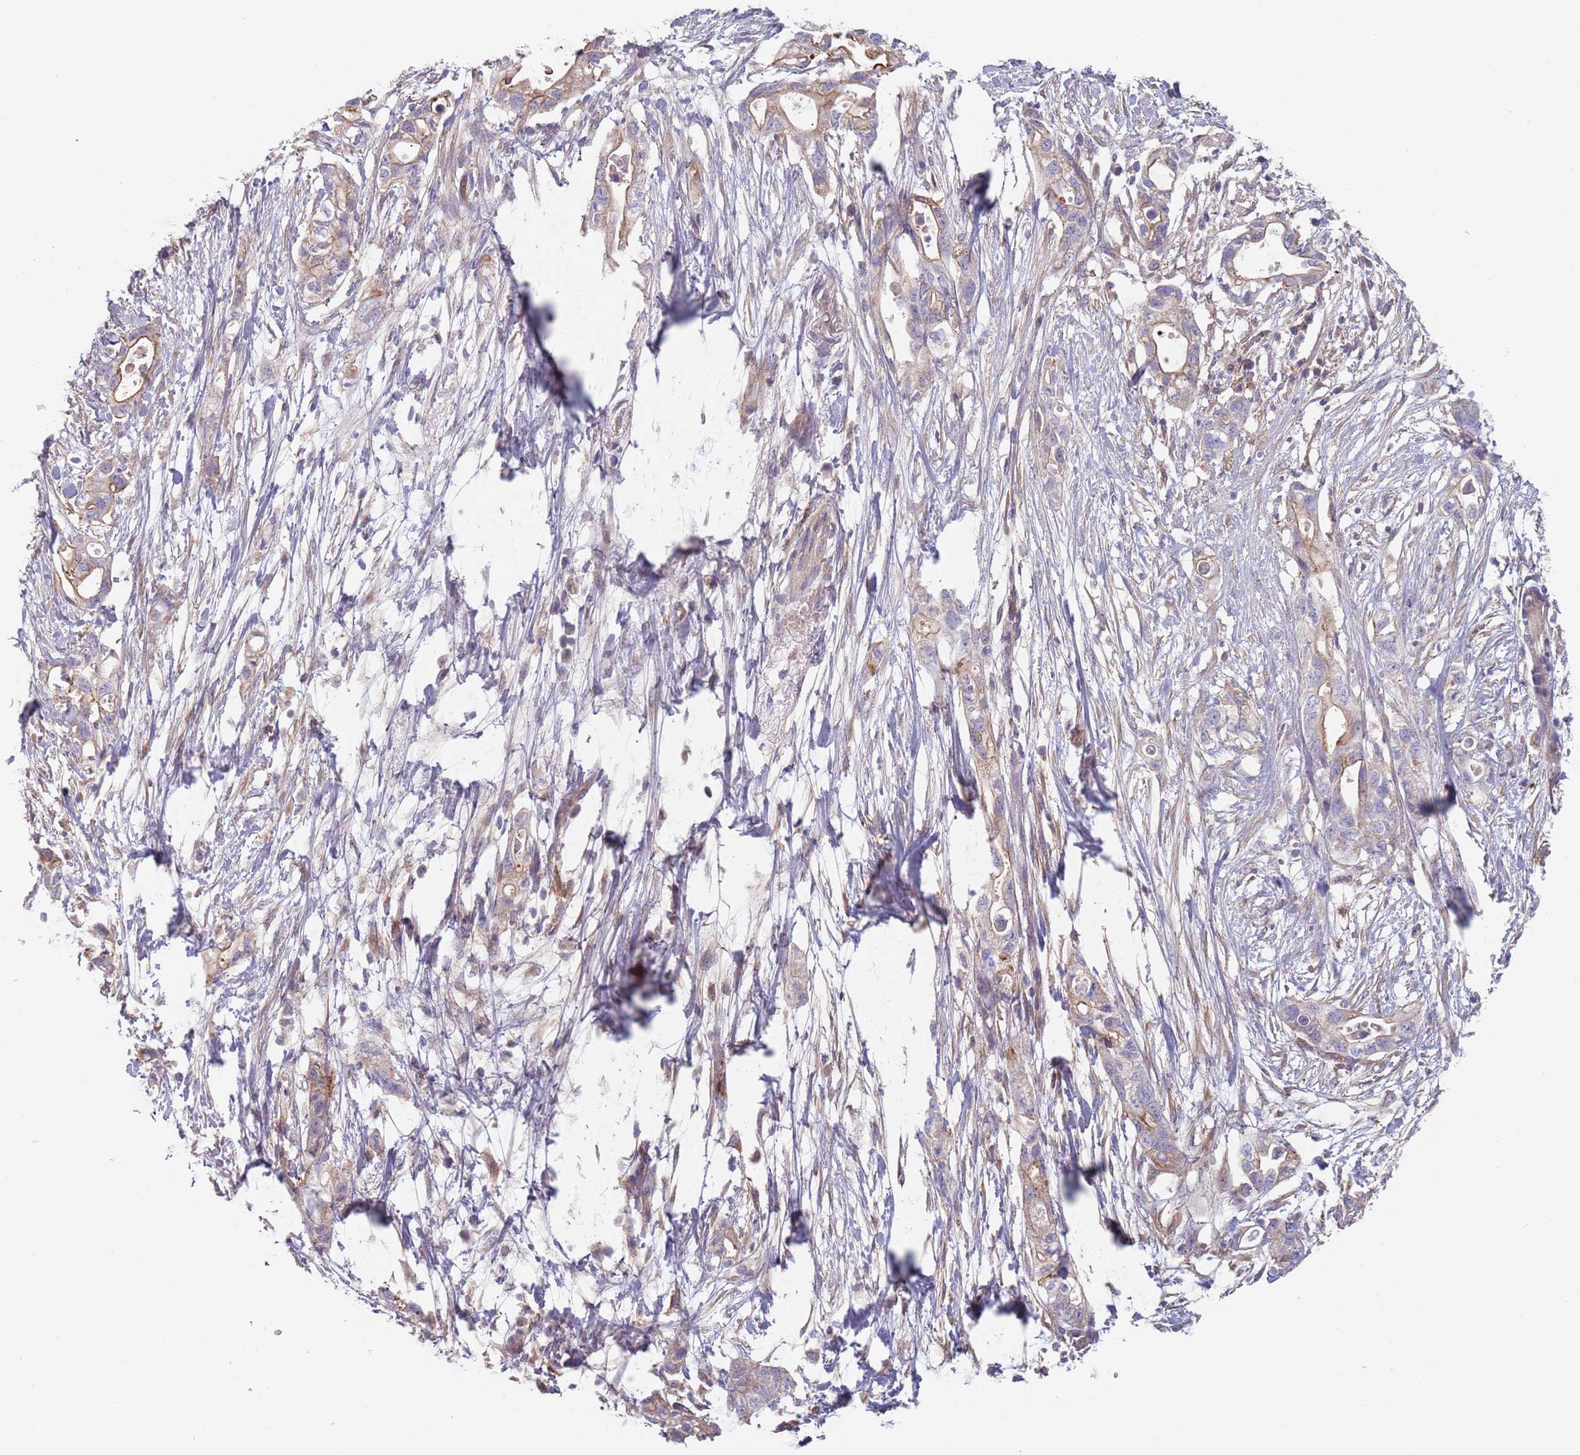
{"staining": {"intensity": "moderate", "quantity": "25%-75%", "location": "cytoplasmic/membranous"}, "tissue": "pancreatic cancer", "cell_type": "Tumor cells", "image_type": "cancer", "snomed": [{"axis": "morphology", "description": "Adenocarcinoma, NOS"}, {"axis": "topography", "description": "Pancreas"}], "caption": "The photomicrograph exhibits staining of pancreatic adenocarcinoma, revealing moderate cytoplasmic/membranous protein positivity (brown color) within tumor cells.", "gene": "APPL2", "patient": {"sex": "female", "age": 72}}